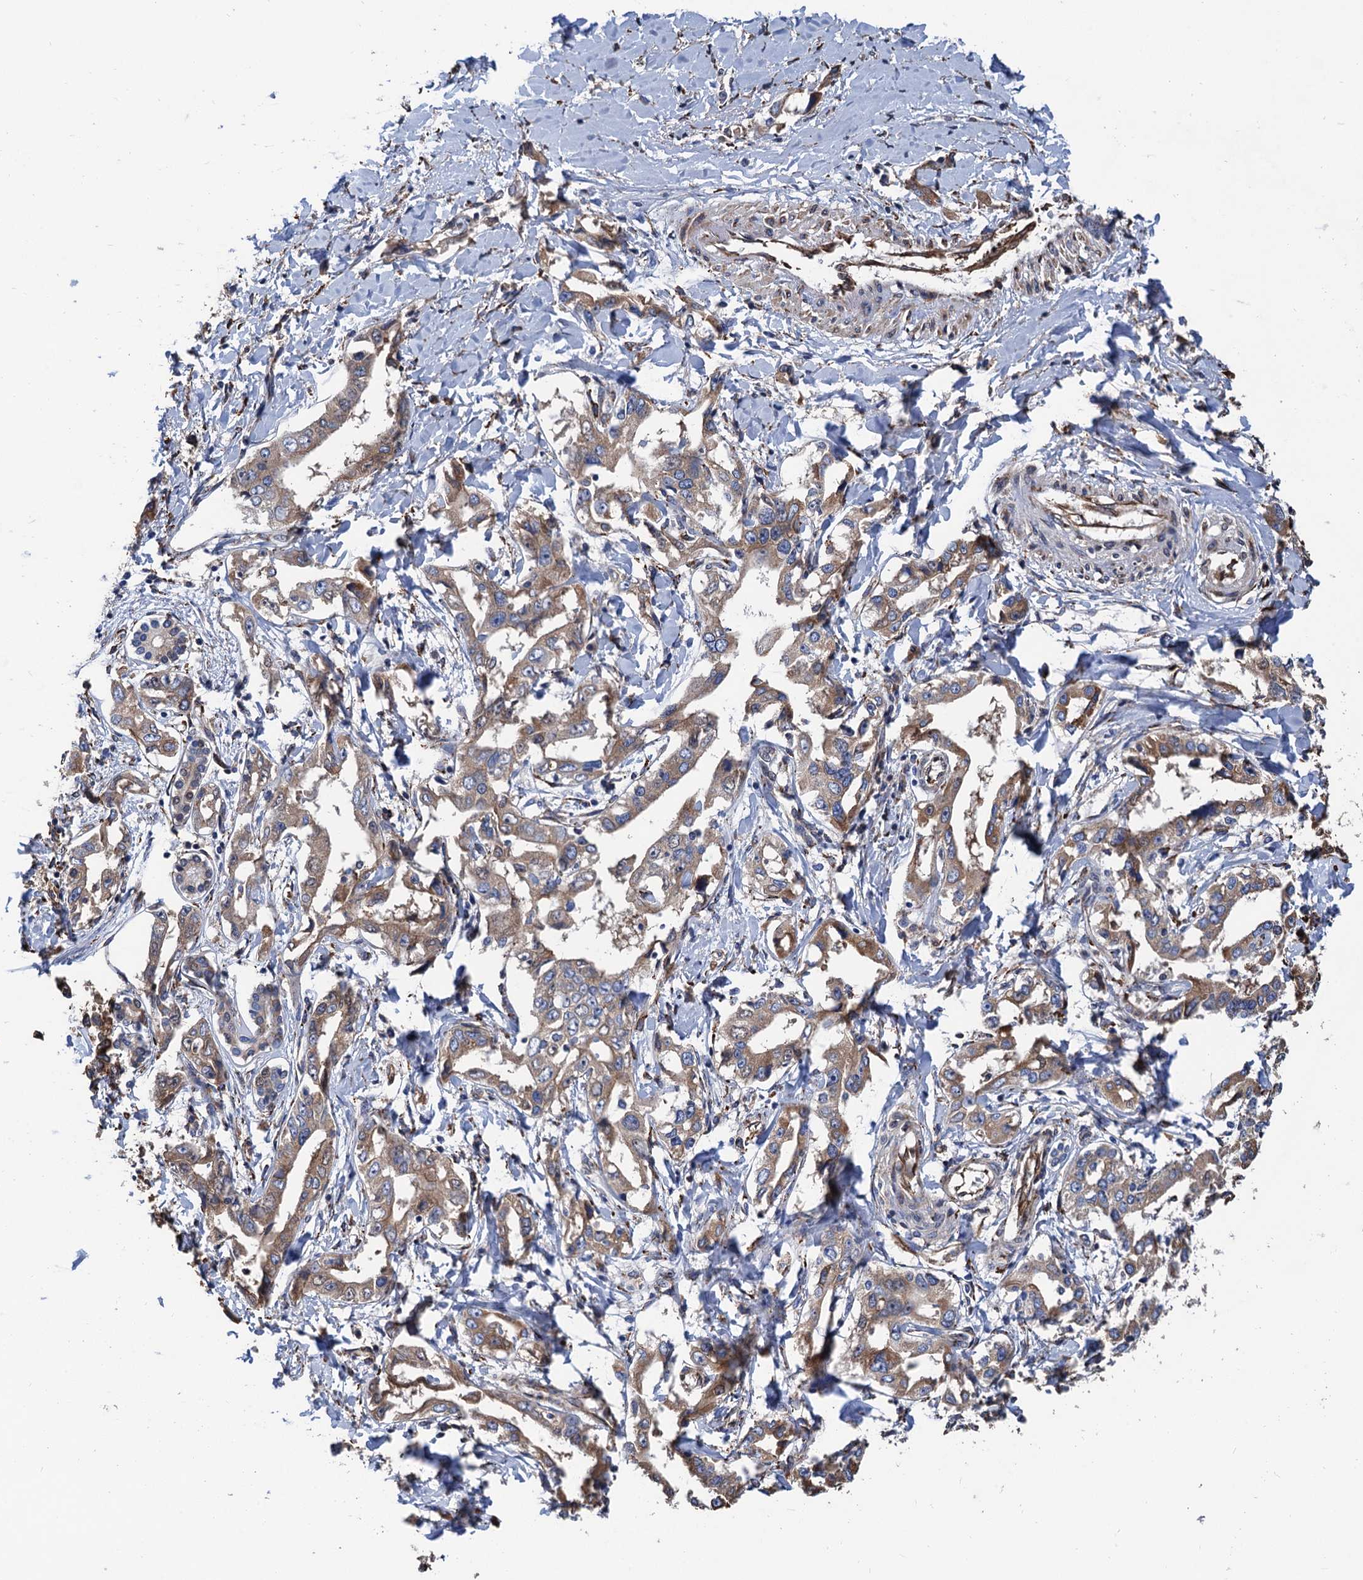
{"staining": {"intensity": "moderate", "quantity": ">75%", "location": "cytoplasmic/membranous"}, "tissue": "liver cancer", "cell_type": "Tumor cells", "image_type": "cancer", "snomed": [{"axis": "morphology", "description": "Cholangiocarcinoma"}, {"axis": "topography", "description": "Liver"}], "caption": "Liver cancer stained with a brown dye shows moderate cytoplasmic/membranous positive staining in about >75% of tumor cells.", "gene": "CNNM1", "patient": {"sex": "male", "age": 59}}